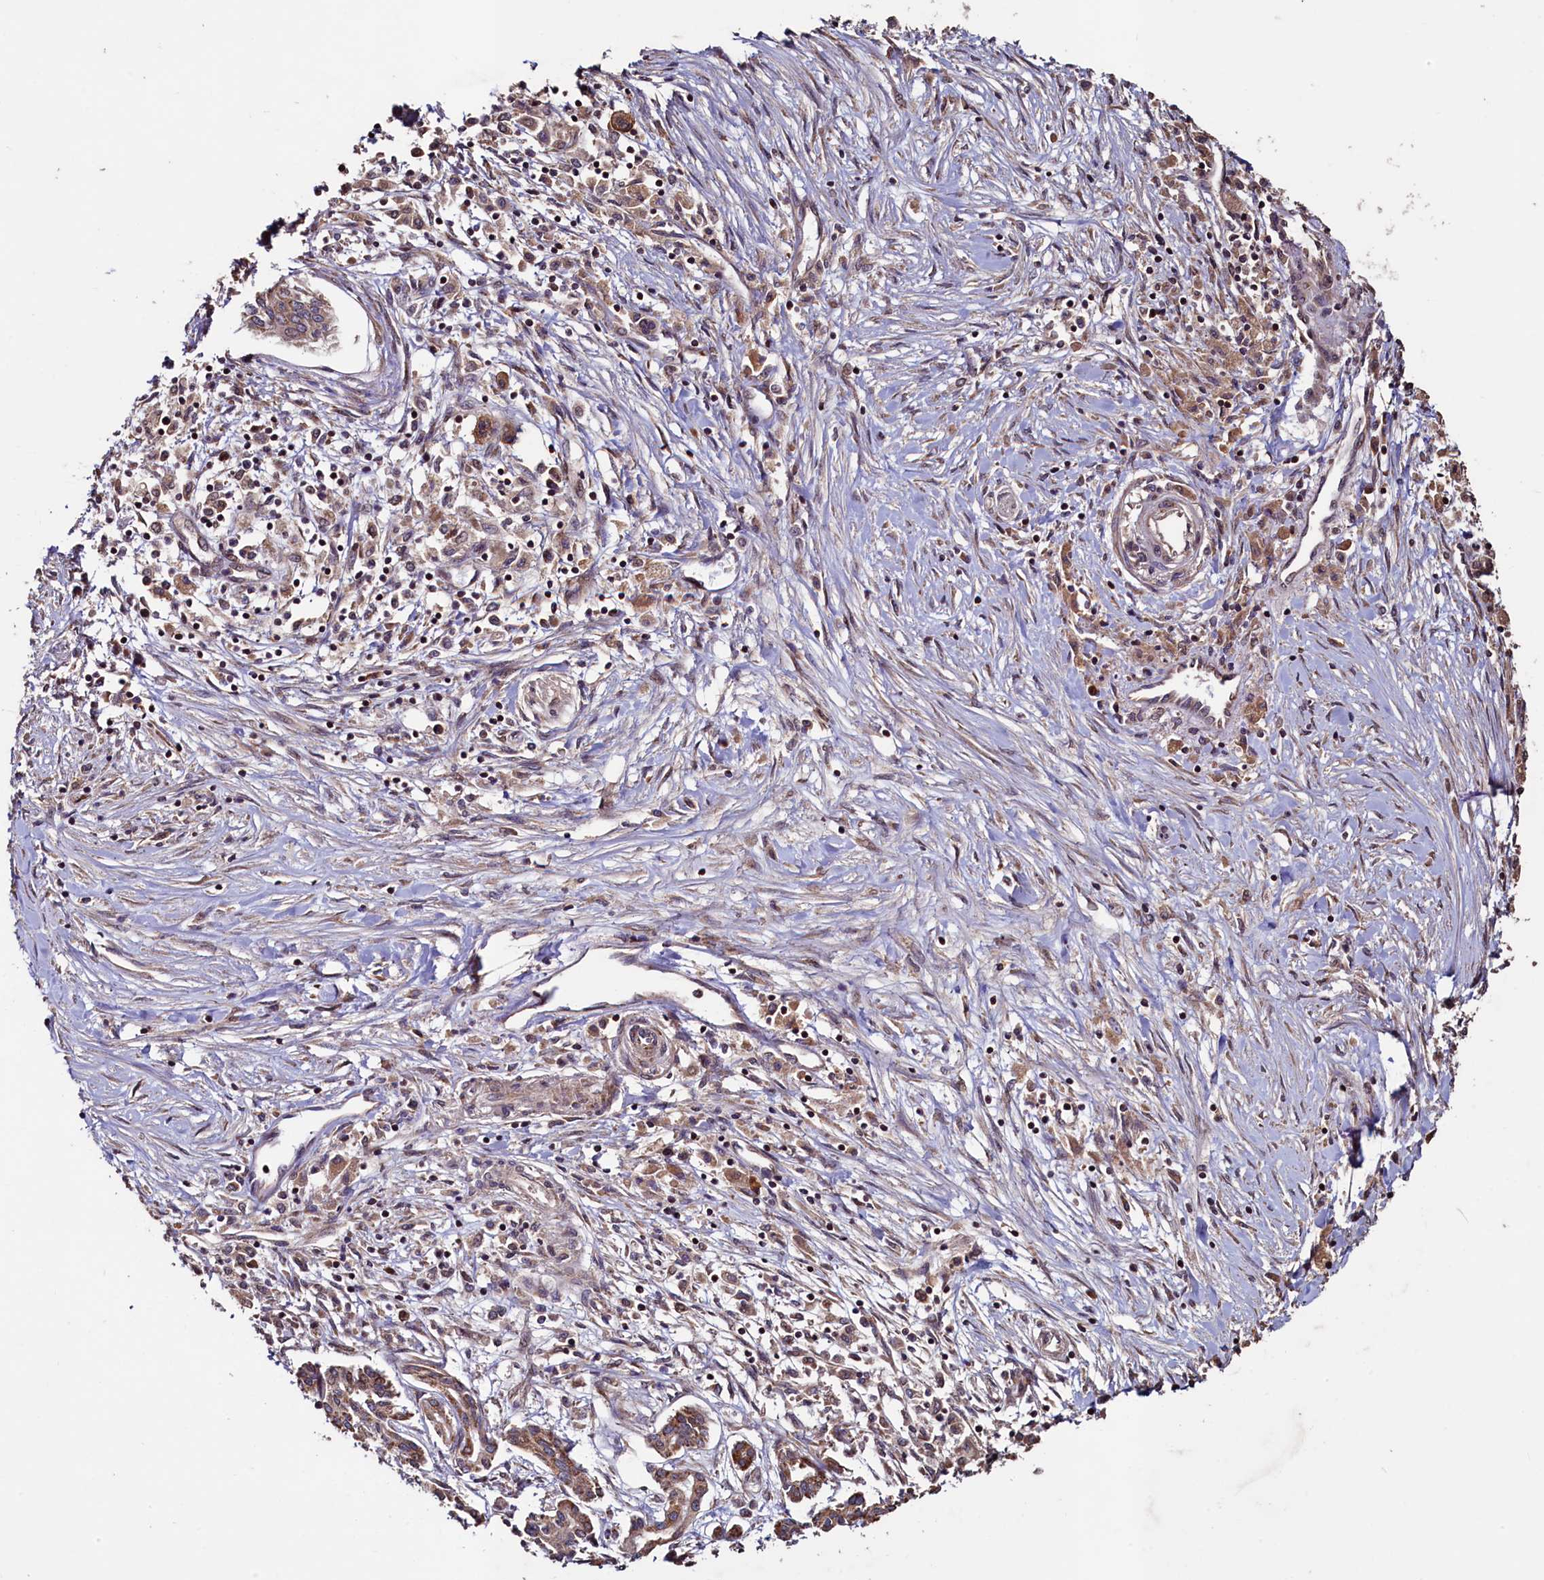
{"staining": {"intensity": "moderate", "quantity": ">75%", "location": "cytoplasmic/membranous"}, "tissue": "pancreatic cancer", "cell_type": "Tumor cells", "image_type": "cancer", "snomed": [{"axis": "morphology", "description": "Adenocarcinoma, NOS"}, {"axis": "topography", "description": "Pancreas"}], "caption": "IHC (DAB) staining of pancreatic cancer (adenocarcinoma) reveals moderate cytoplasmic/membranous protein staining in approximately >75% of tumor cells.", "gene": "RBFA", "patient": {"sex": "female", "age": 50}}